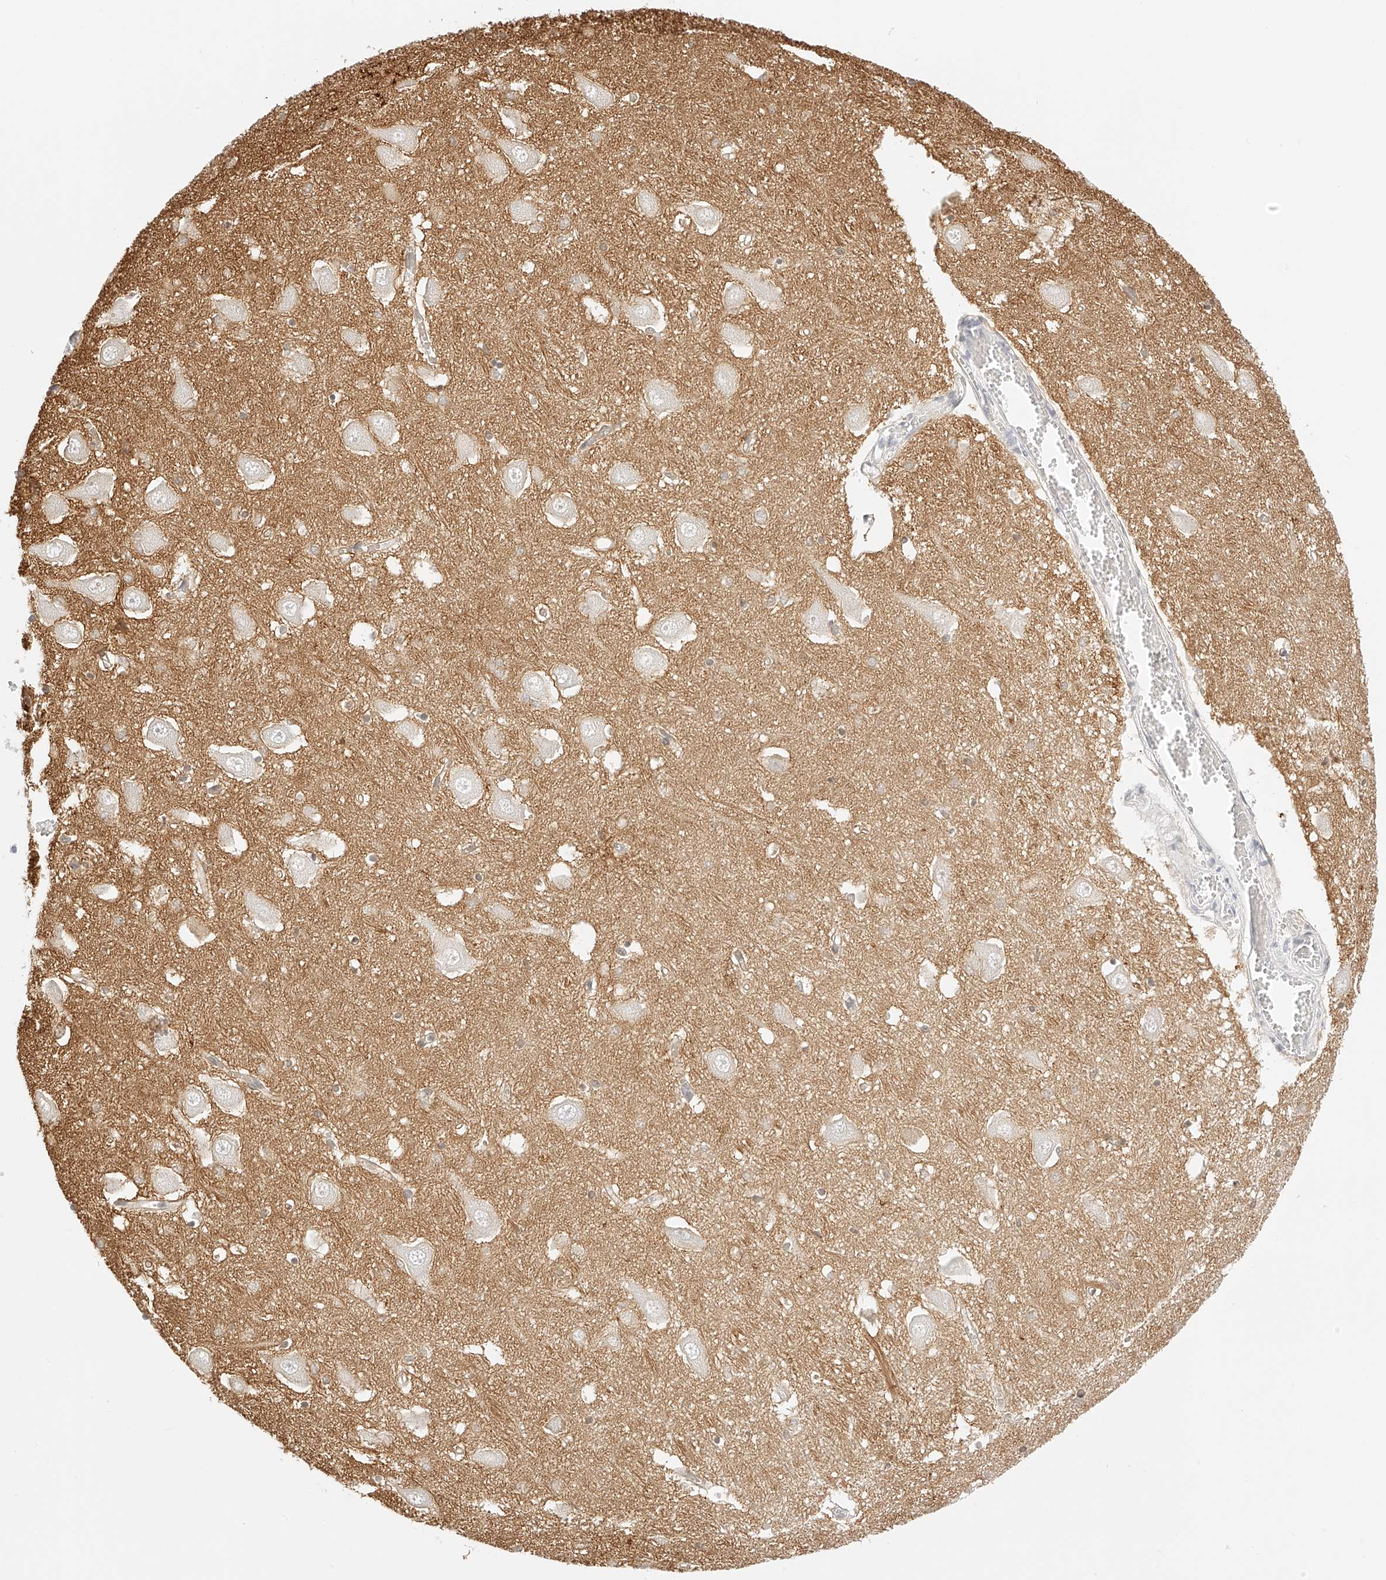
{"staining": {"intensity": "negative", "quantity": "none", "location": "none"}, "tissue": "hippocampus", "cell_type": "Glial cells", "image_type": "normal", "snomed": [{"axis": "morphology", "description": "Normal tissue, NOS"}, {"axis": "topography", "description": "Hippocampus"}], "caption": "A micrograph of hippocampus stained for a protein demonstrates no brown staining in glial cells.", "gene": "ZFP69", "patient": {"sex": "male", "age": 70}}